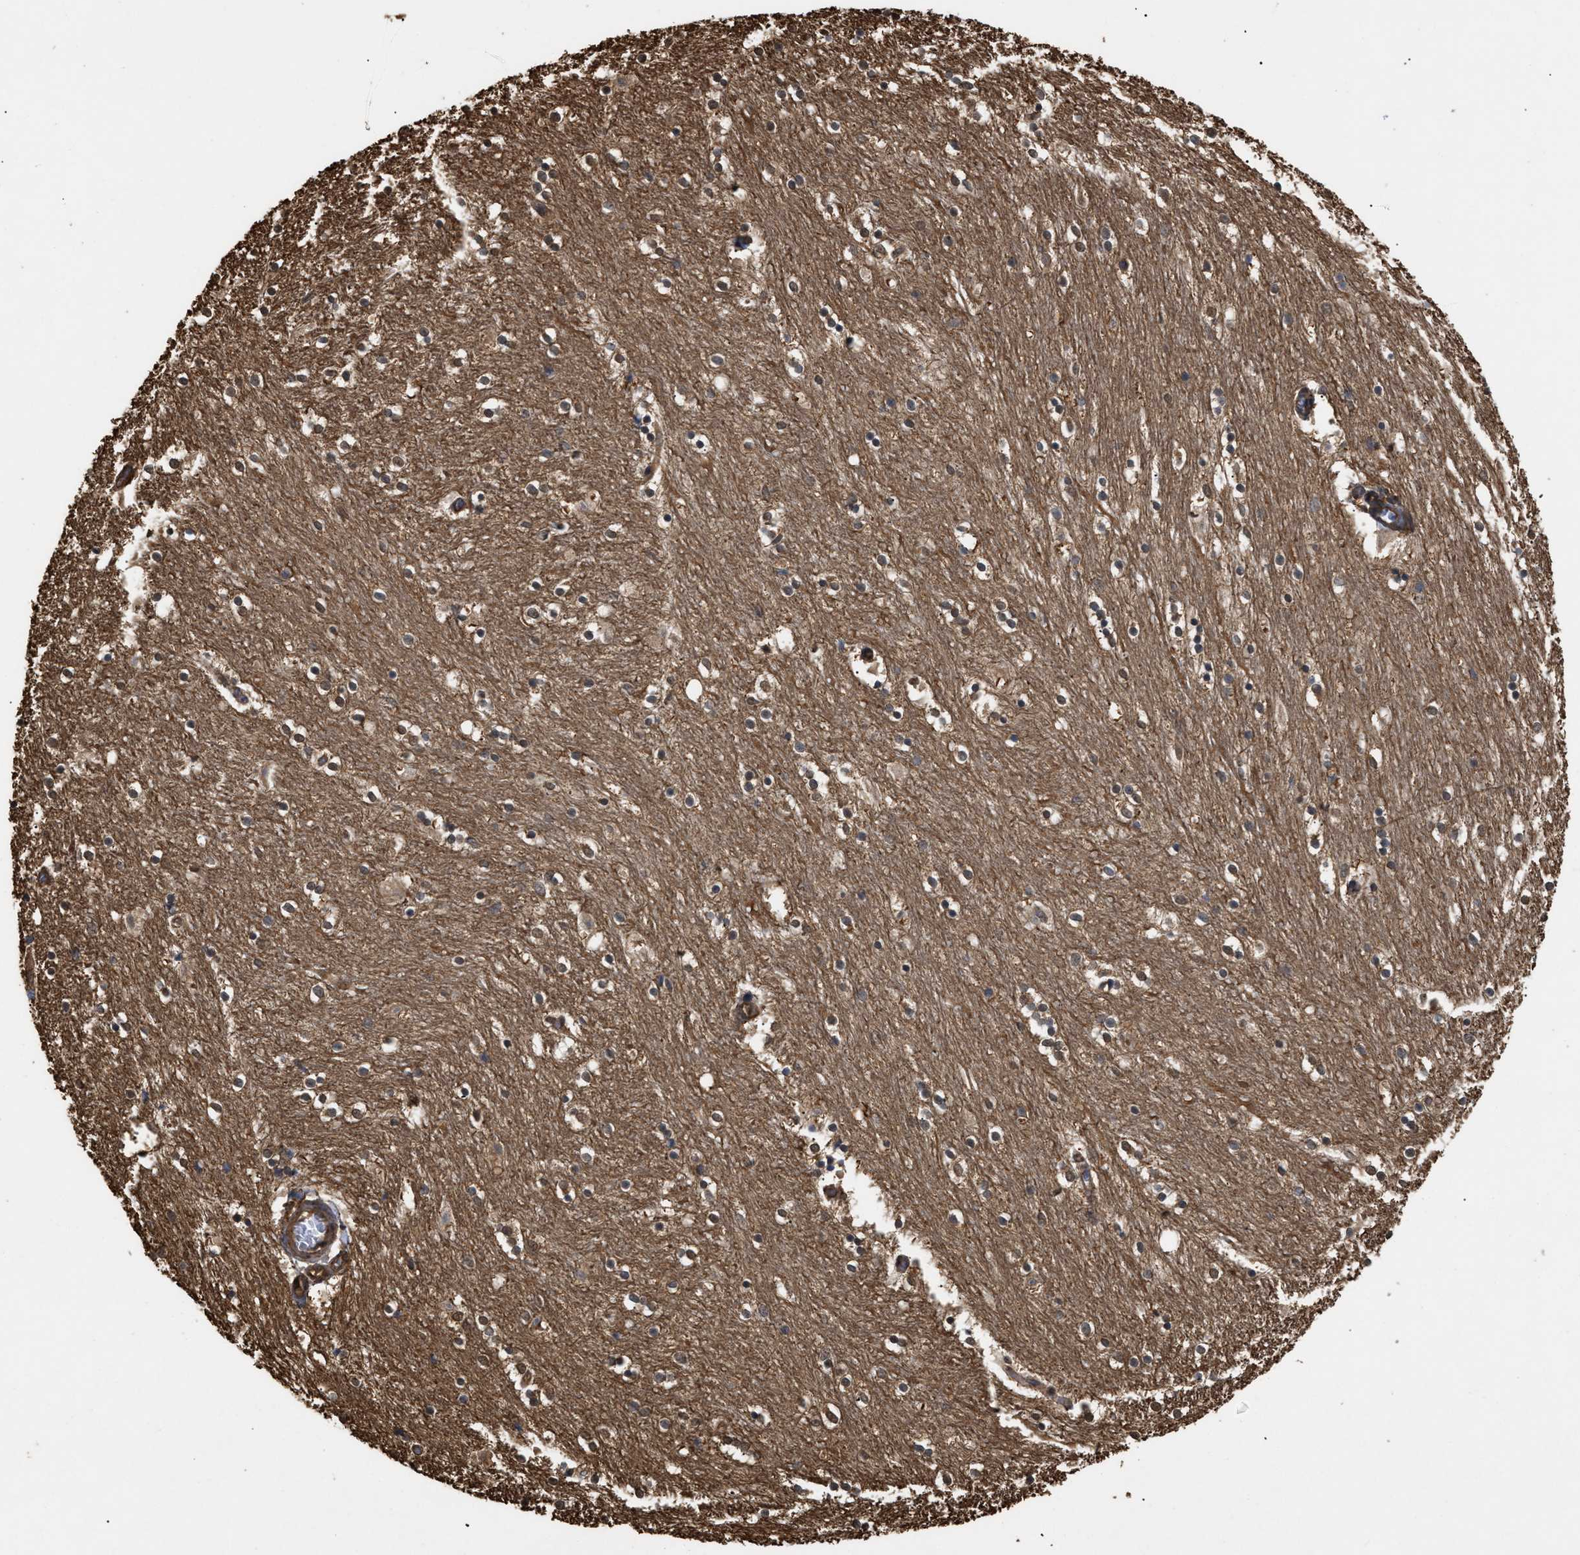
{"staining": {"intensity": "moderate", "quantity": "25%-75%", "location": "cytoplasmic/membranous,nuclear"}, "tissue": "caudate", "cell_type": "Glial cells", "image_type": "normal", "snomed": [{"axis": "morphology", "description": "Normal tissue, NOS"}, {"axis": "topography", "description": "Lateral ventricle wall"}], "caption": "Benign caudate displays moderate cytoplasmic/membranous,nuclear staining in approximately 25%-75% of glial cells.", "gene": "CALM1", "patient": {"sex": "female", "age": 54}}